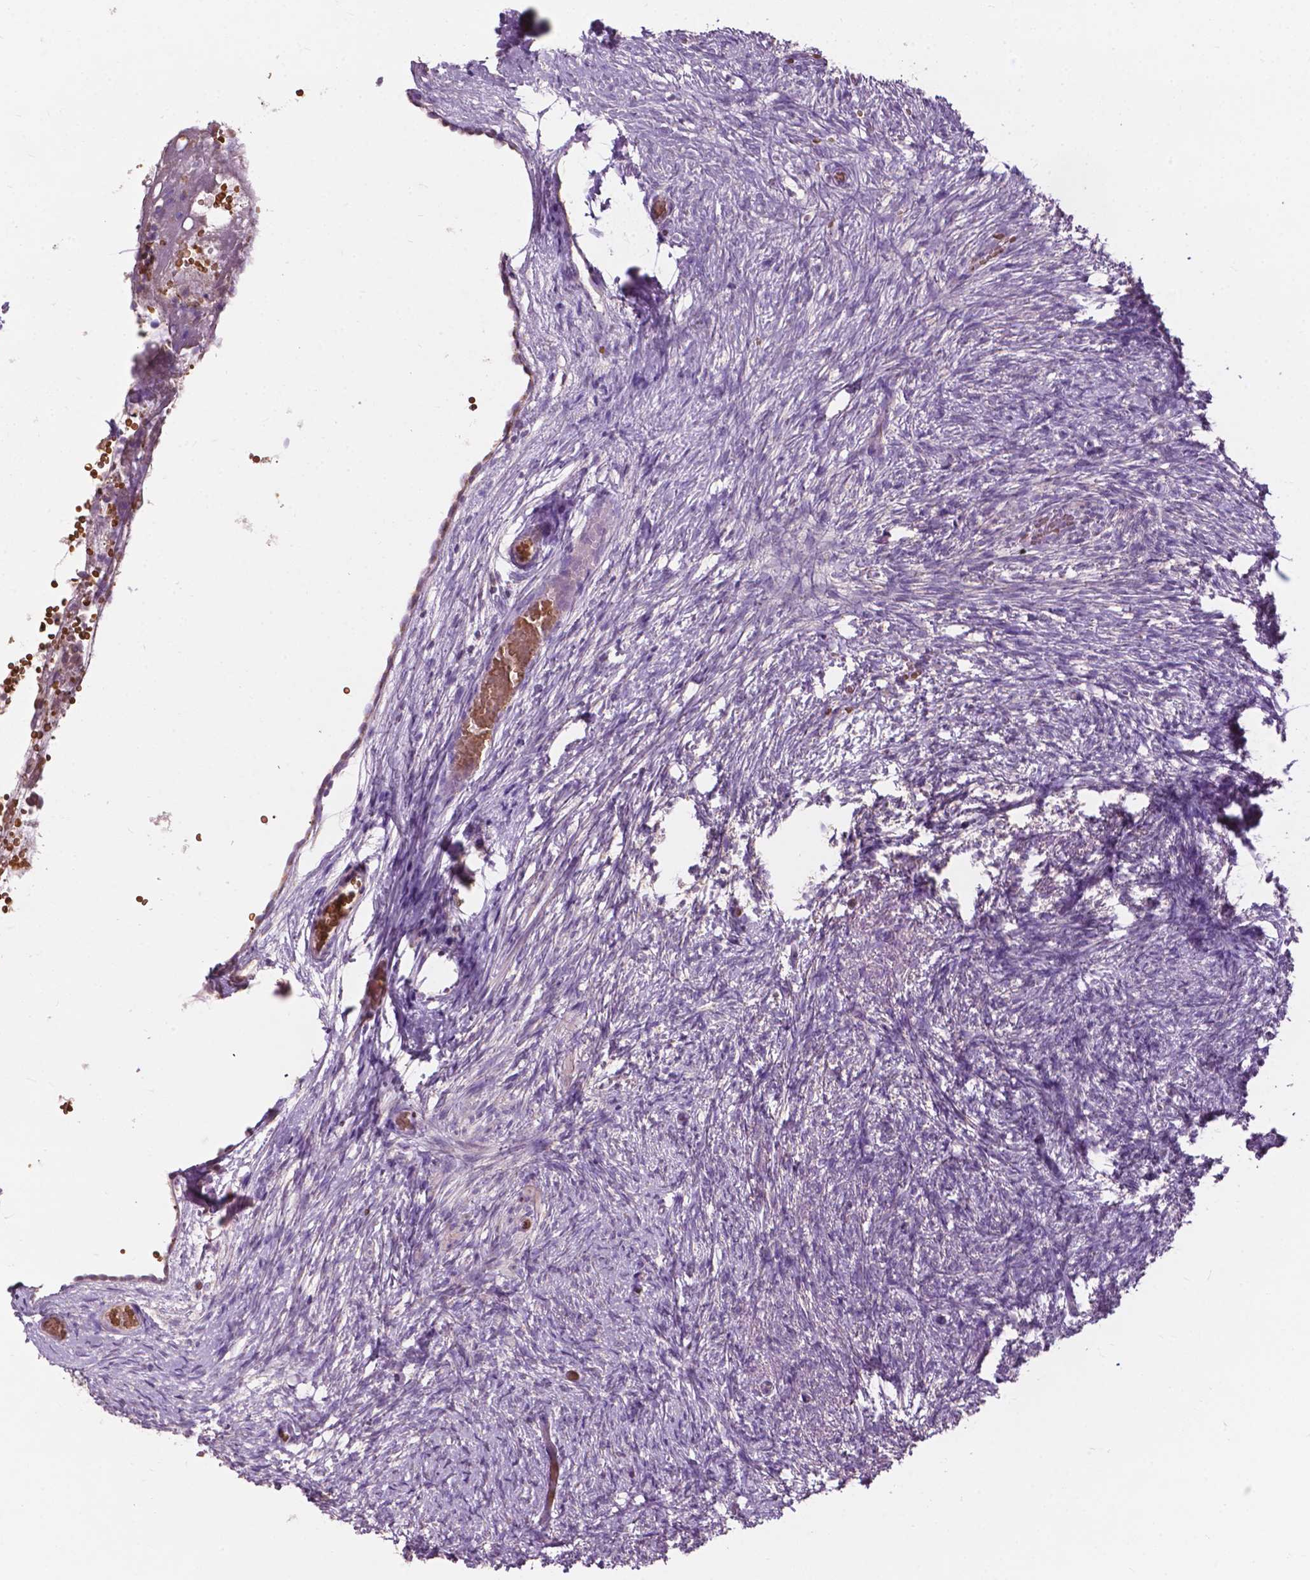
{"staining": {"intensity": "negative", "quantity": "none", "location": "none"}, "tissue": "ovary", "cell_type": "Ovarian stroma cells", "image_type": "normal", "snomed": [{"axis": "morphology", "description": "Normal tissue, NOS"}, {"axis": "topography", "description": "Ovary"}], "caption": "DAB immunohistochemical staining of benign ovary demonstrates no significant positivity in ovarian stroma cells.", "gene": "NDUFS1", "patient": {"sex": "female", "age": 46}}